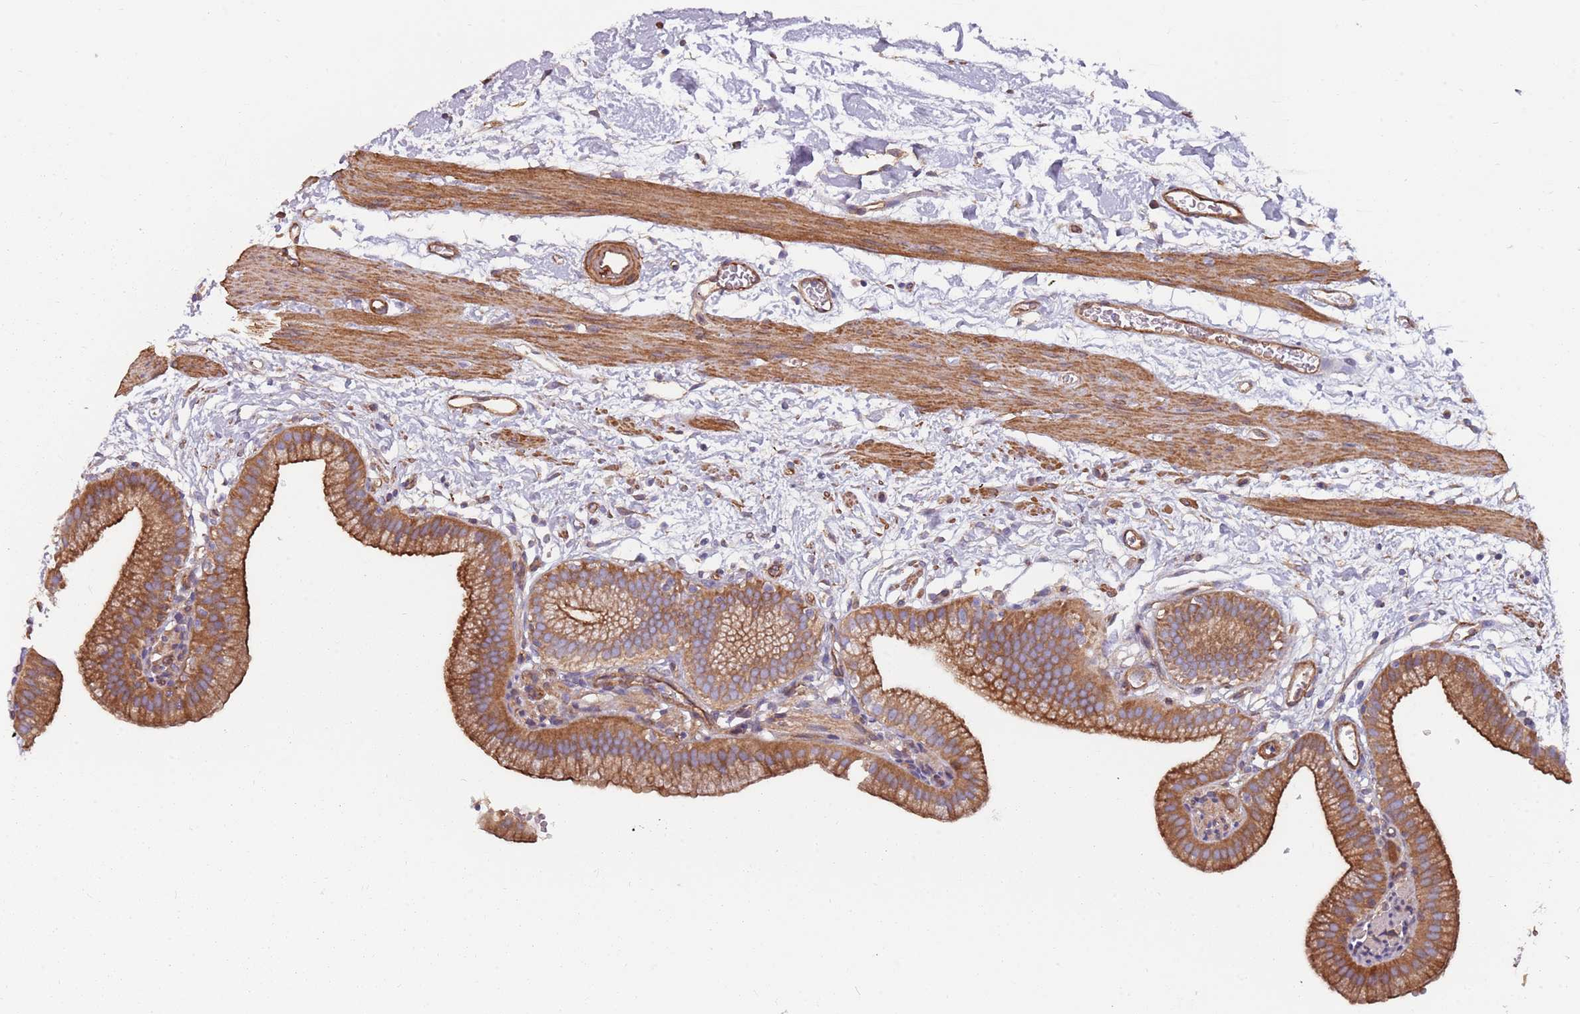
{"staining": {"intensity": "strong", "quantity": ">75%", "location": "cytoplasmic/membranous"}, "tissue": "gallbladder", "cell_type": "Glandular cells", "image_type": "normal", "snomed": [{"axis": "morphology", "description": "Normal tissue, NOS"}, {"axis": "topography", "description": "Gallbladder"}], "caption": "Glandular cells display high levels of strong cytoplasmic/membranous staining in approximately >75% of cells in normal gallbladder. (brown staining indicates protein expression, while blue staining denotes nuclei).", "gene": "SPDL1", "patient": {"sex": "male", "age": 55}}